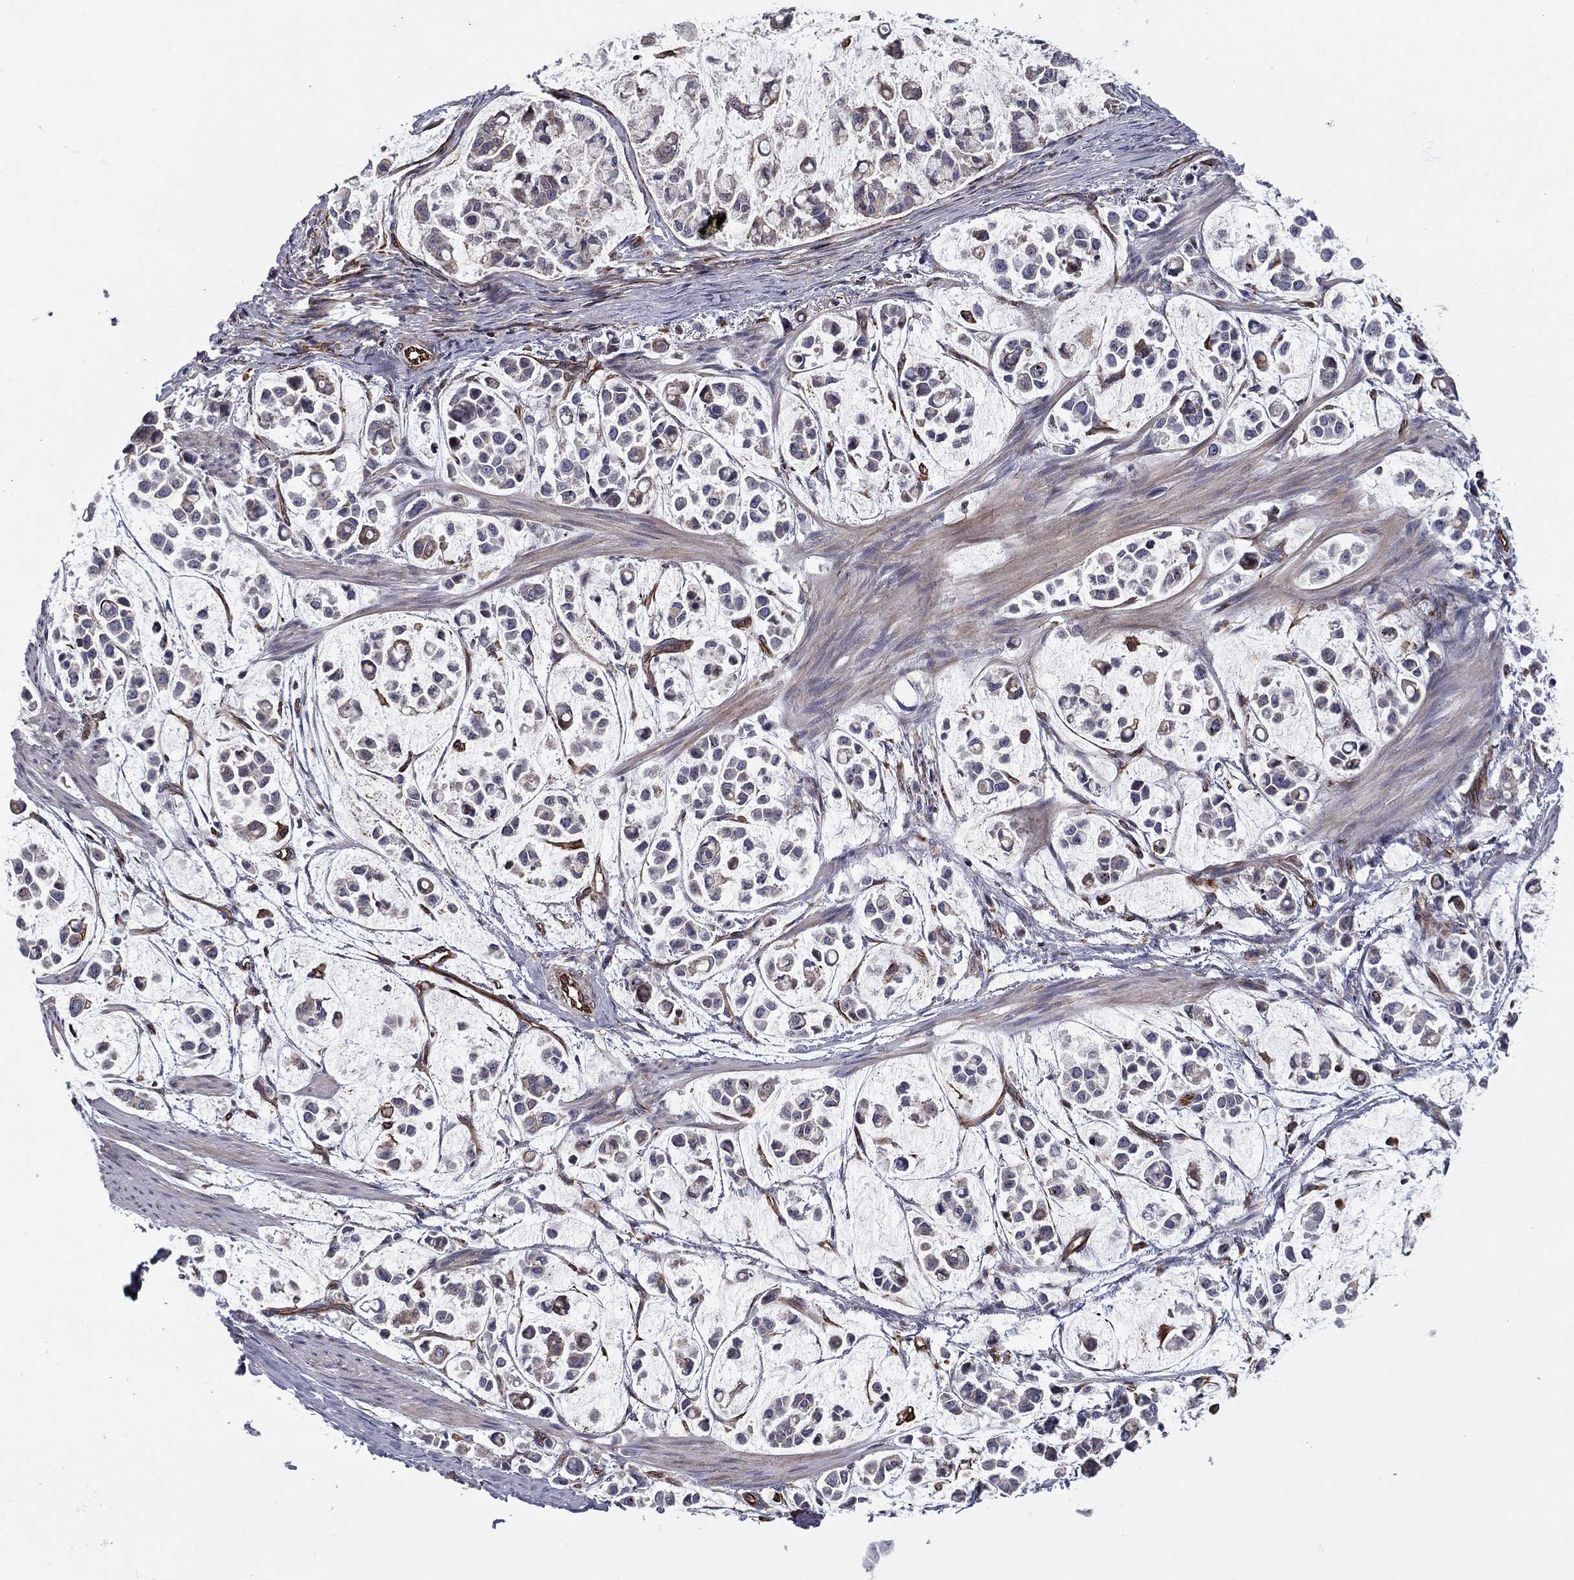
{"staining": {"intensity": "negative", "quantity": "none", "location": "none"}, "tissue": "stomach cancer", "cell_type": "Tumor cells", "image_type": "cancer", "snomed": [{"axis": "morphology", "description": "Adenocarcinoma, NOS"}, {"axis": "topography", "description": "Stomach"}], "caption": "A high-resolution histopathology image shows immunohistochemistry (IHC) staining of stomach cancer, which demonstrates no significant expression in tumor cells. The staining was performed using DAB to visualize the protein expression in brown, while the nuclei were stained in blue with hematoxylin (Magnification: 20x).", "gene": "CLSTN1", "patient": {"sex": "male", "age": 82}}